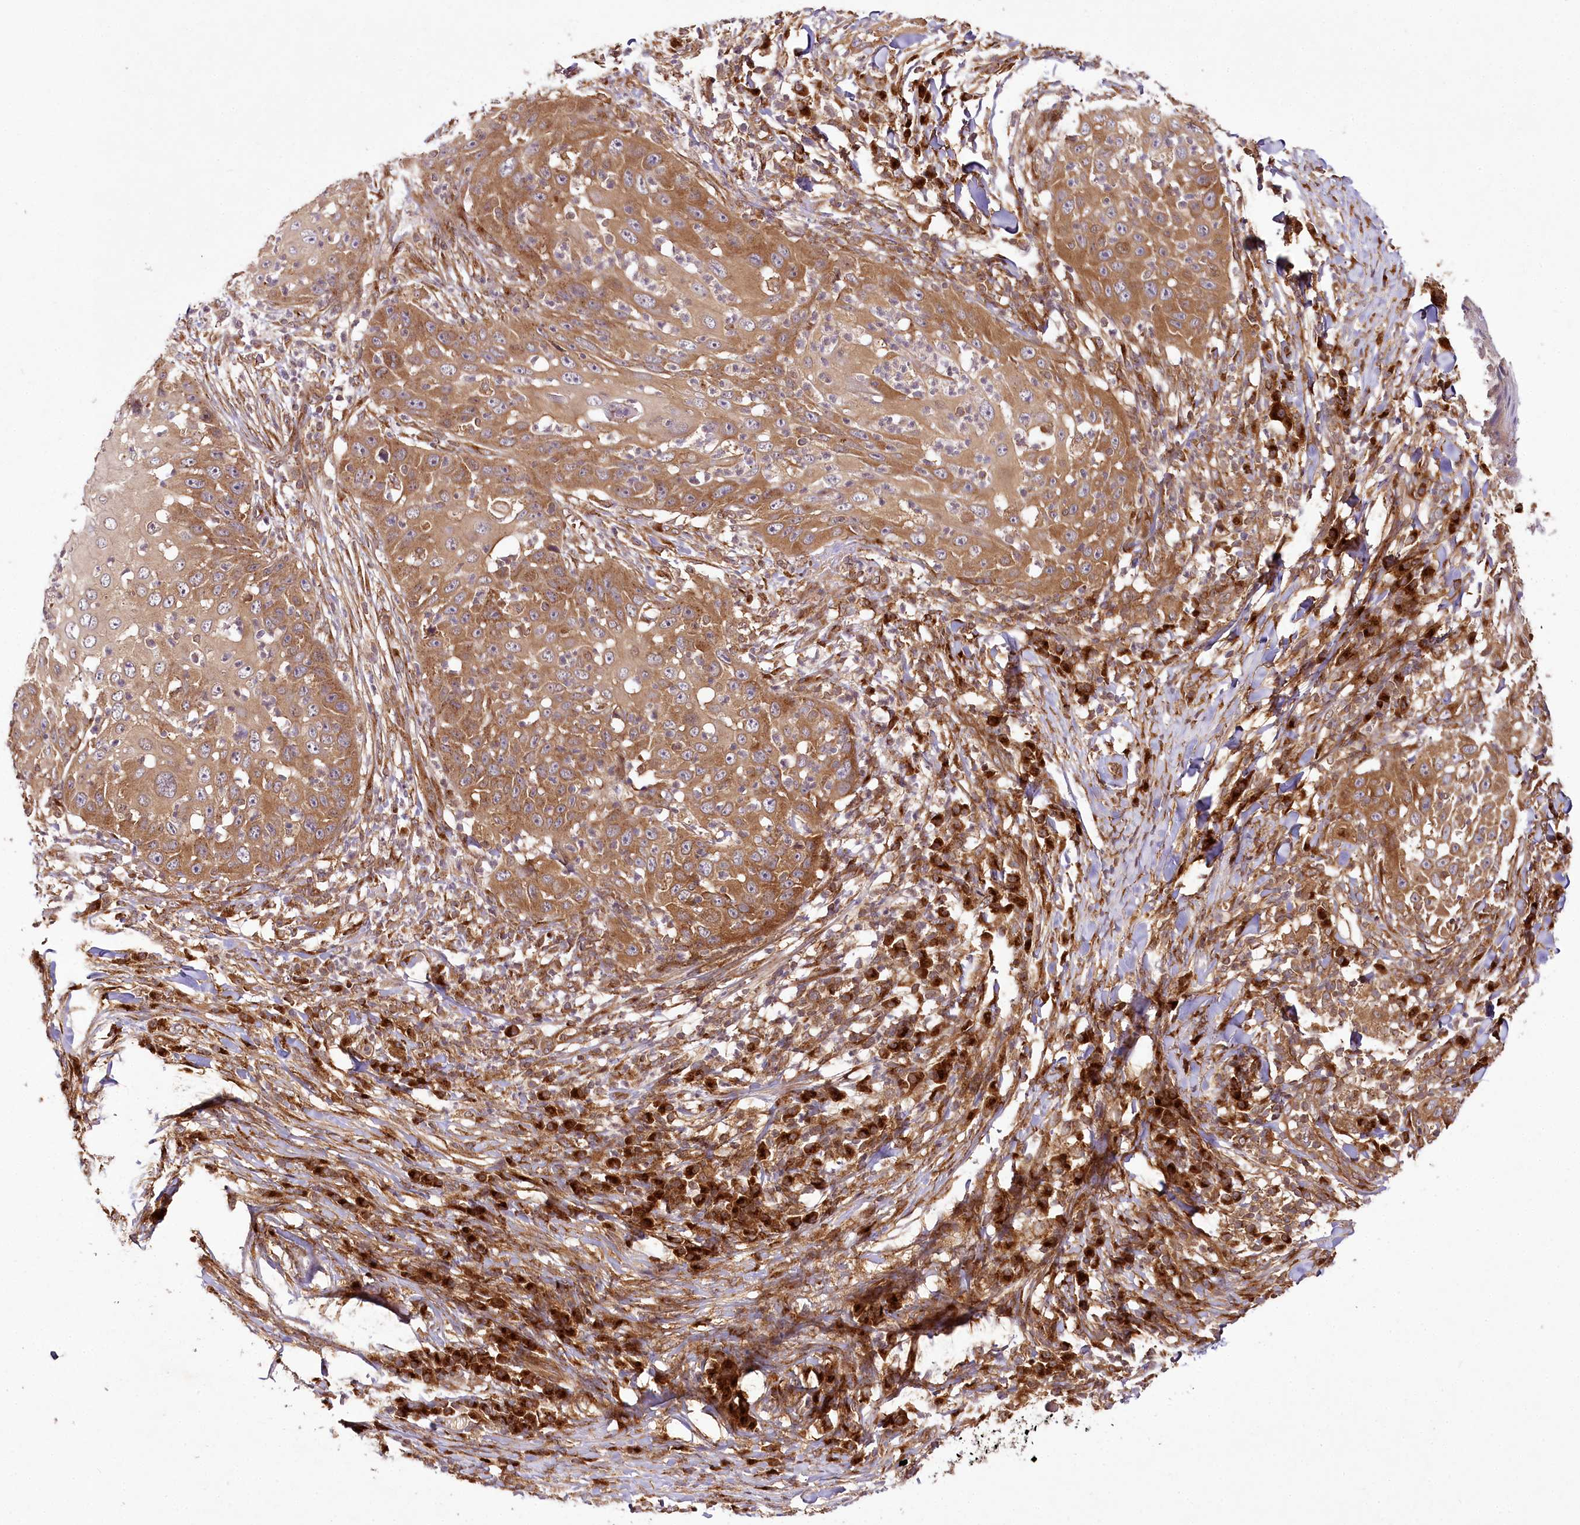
{"staining": {"intensity": "moderate", "quantity": ">75%", "location": "cytoplasmic/membranous"}, "tissue": "skin cancer", "cell_type": "Tumor cells", "image_type": "cancer", "snomed": [{"axis": "morphology", "description": "Squamous cell carcinoma, NOS"}, {"axis": "topography", "description": "Skin"}], "caption": "Tumor cells reveal medium levels of moderate cytoplasmic/membranous staining in about >75% of cells in squamous cell carcinoma (skin).", "gene": "COPG1", "patient": {"sex": "female", "age": 44}}